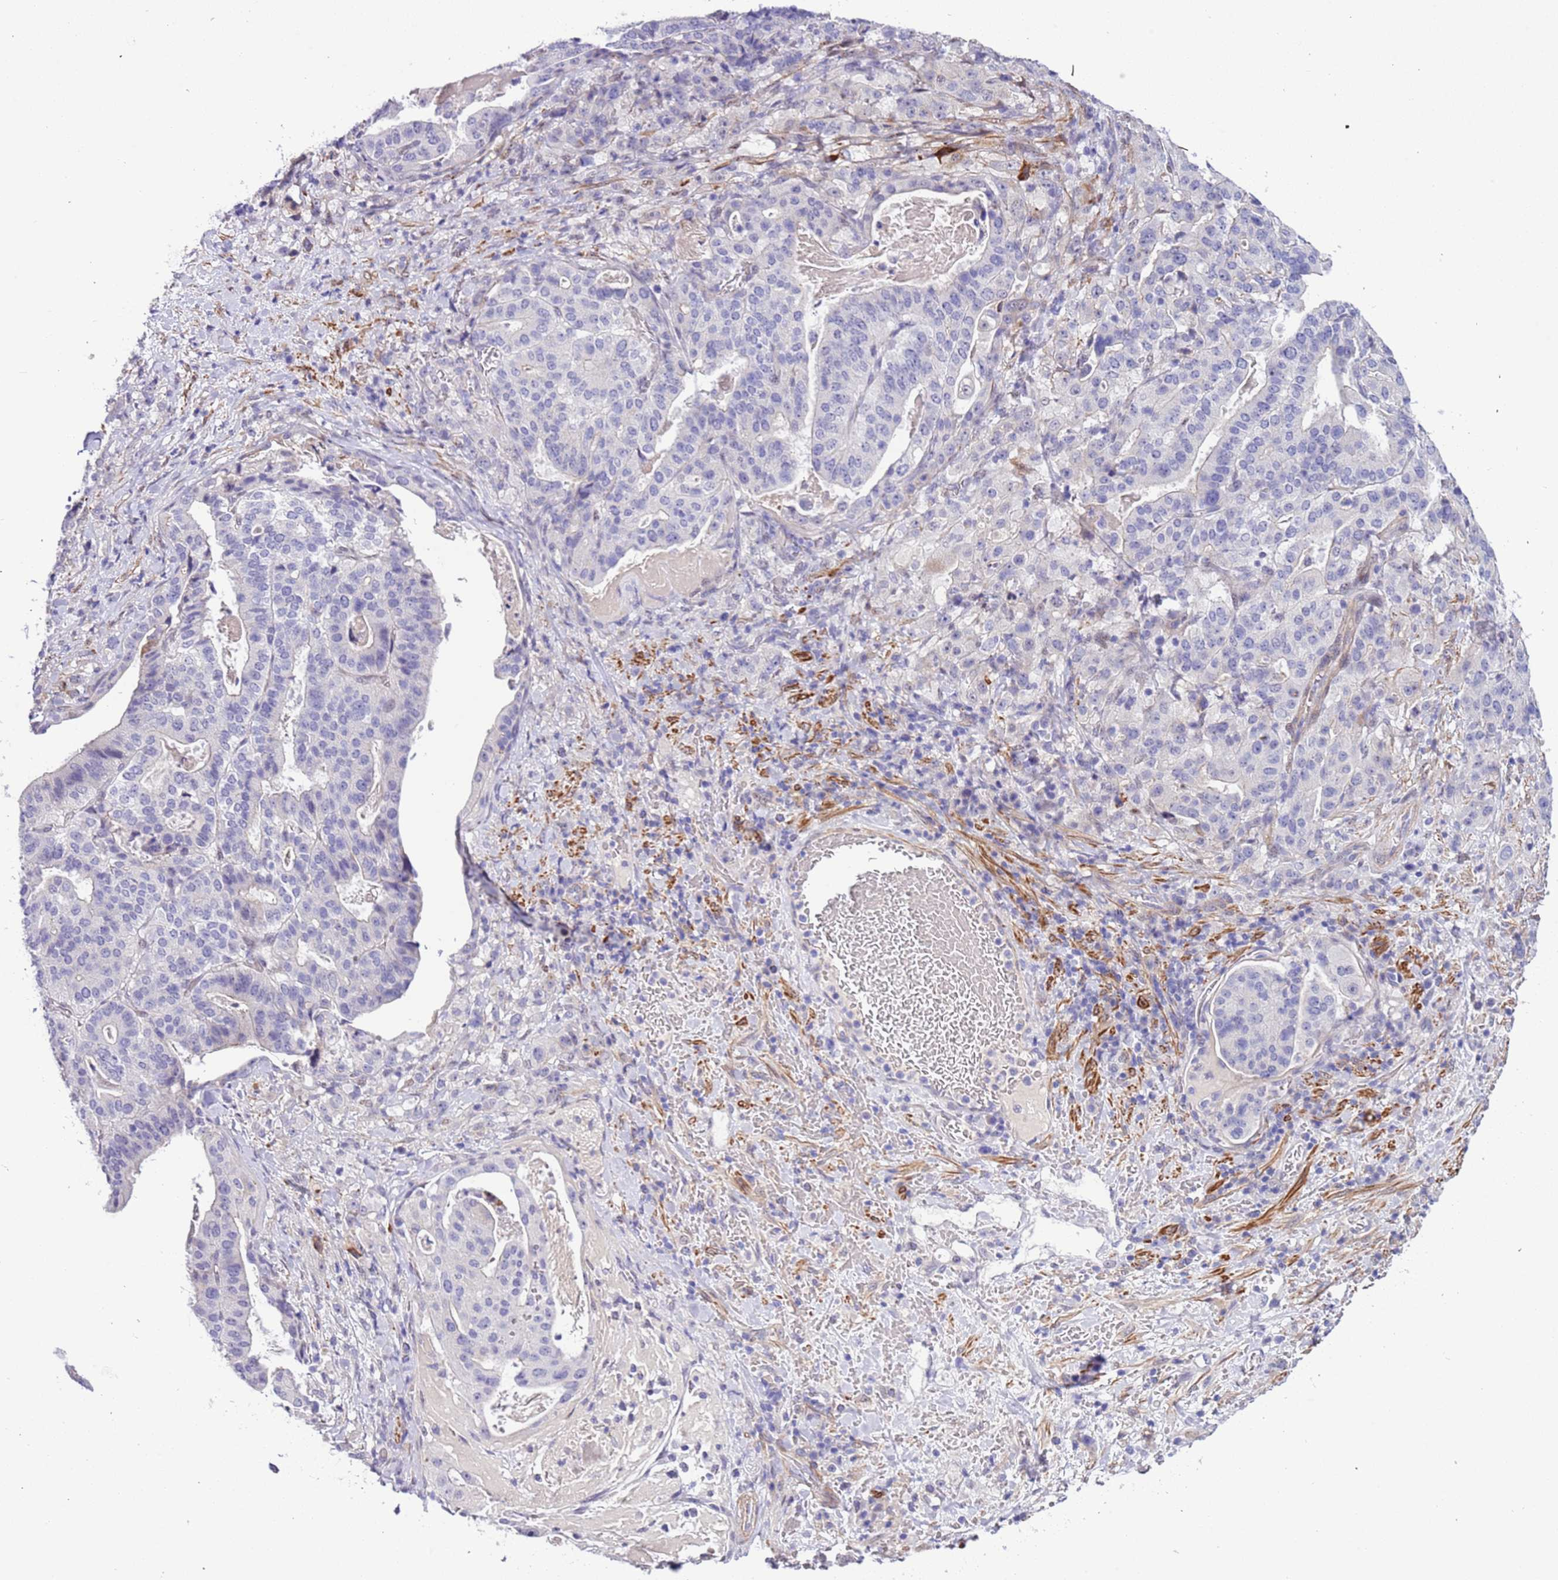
{"staining": {"intensity": "negative", "quantity": "none", "location": "none"}, "tissue": "stomach cancer", "cell_type": "Tumor cells", "image_type": "cancer", "snomed": [{"axis": "morphology", "description": "Adenocarcinoma, NOS"}, {"axis": "topography", "description": "Stomach"}], "caption": "This is an immunohistochemistry (IHC) image of human adenocarcinoma (stomach). There is no expression in tumor cells.", "gene": "PLEKHH1", "patient": {"sex": "male", "age": 48}}